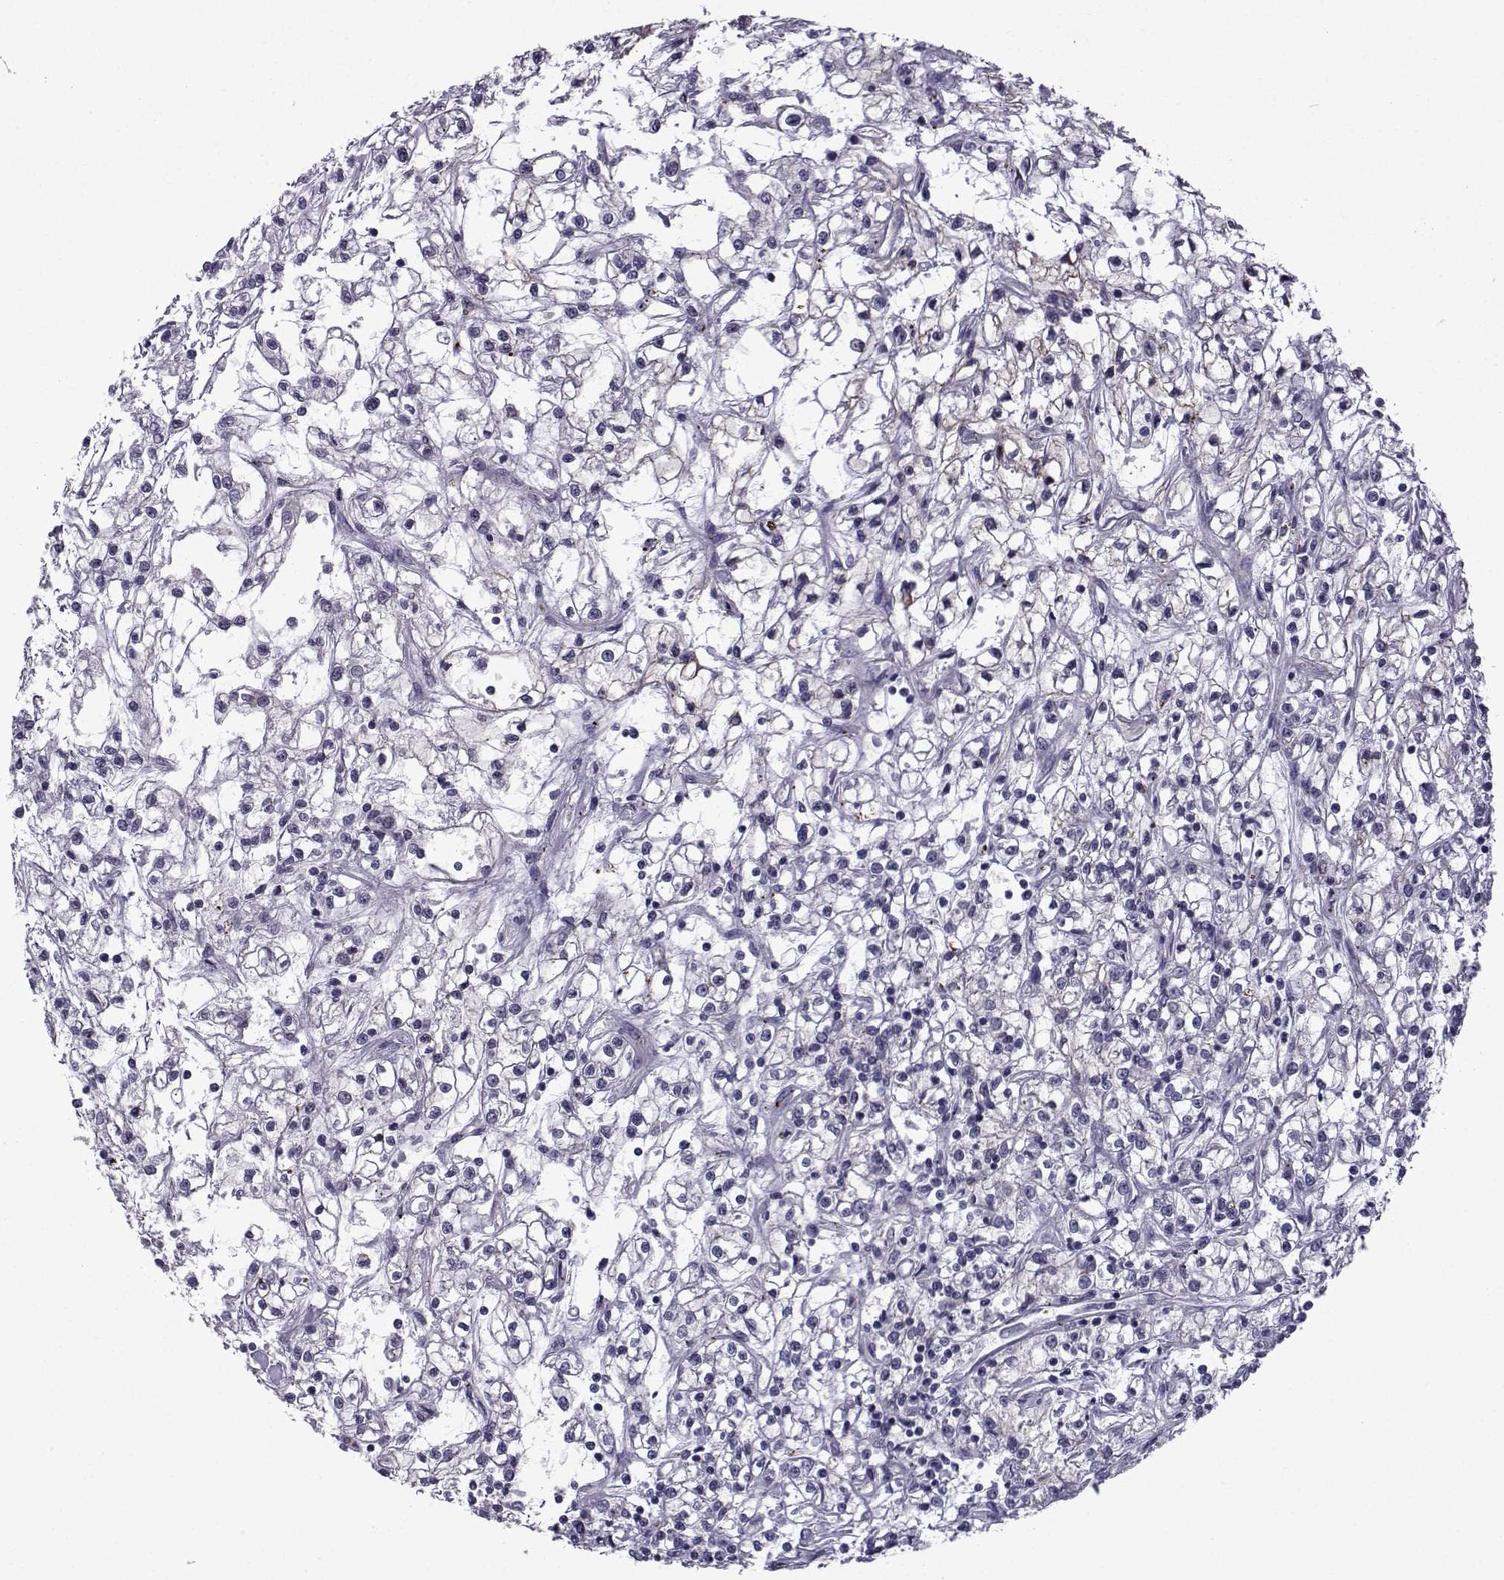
{"staining": {"intensity": "negative", "quantity": "none", "location": "none"}, "tissue": "renal cancer", "cell_type": "Tumor cells", "image_type": "cancer", "snomed": [{"axis": "morphology", "description": "Adenocarcinoma, NOS"}, {"axis": "topography", "description": "Kidney"}], "caption": "An image of adenocarcinoma (renal) stained for a protein shows no brown staining in tumor cells.", "gene": "RBM24", "patient": {"sex": "female", "age": 59}}